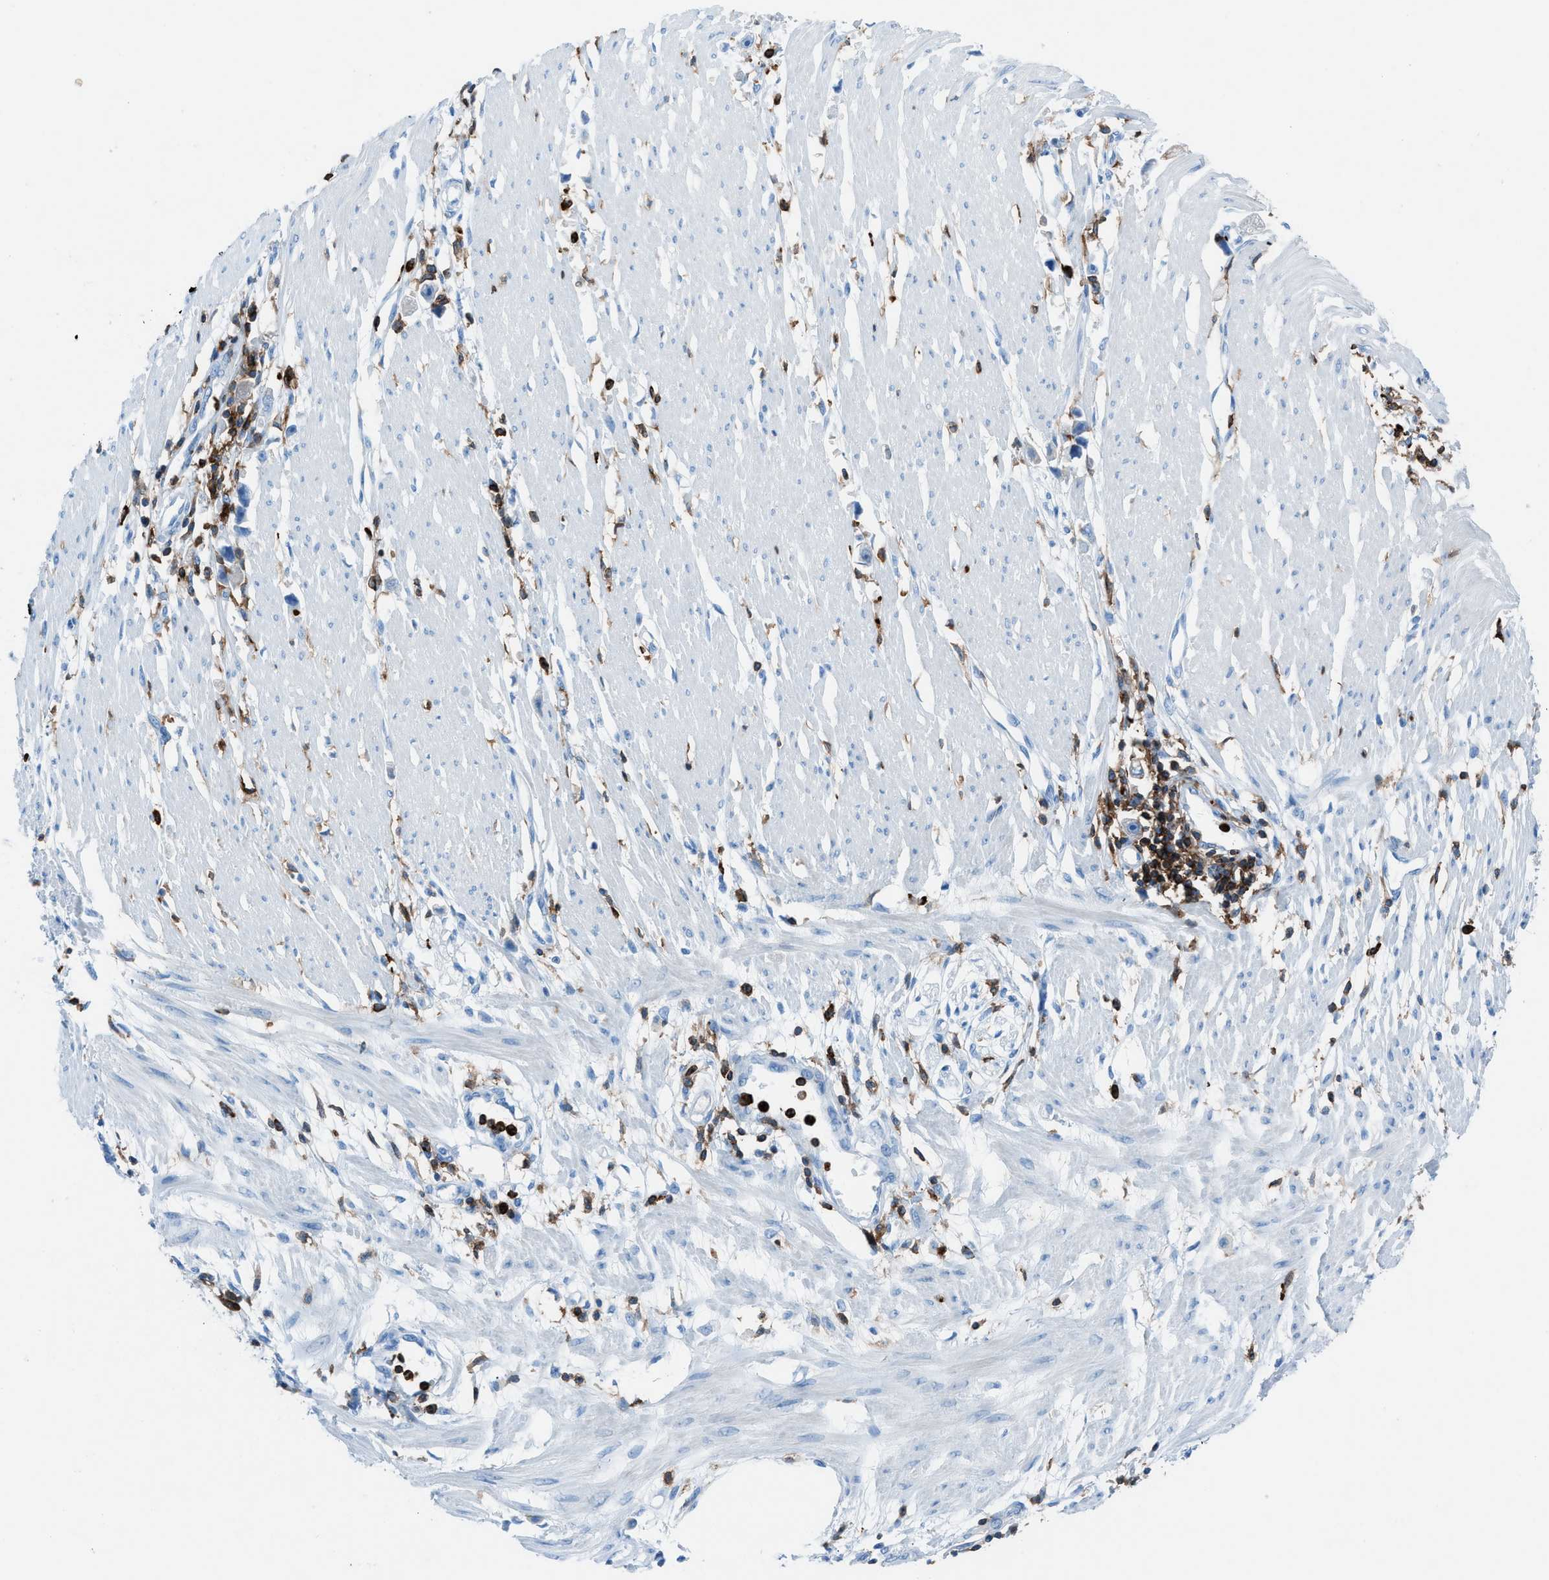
{"staining": {"intensity": "negative", "quantity": "none", "location": "none"}, "tissue": "stomach cancer", "cell_type": "Tumor cells", "image_type": "cancer", "snomed": [{"axis": "morphology", "description": "Adenocarcinoma, NOS"}, {"axis": "topography", "description": "Stomach"}], "caption": "Stomach adenocarcinoma was stained to show a protein in brown. There is no significant staining in tumor cells.", "gene": "ITGB2", "patient": {"sex": "female", "age": 59}}